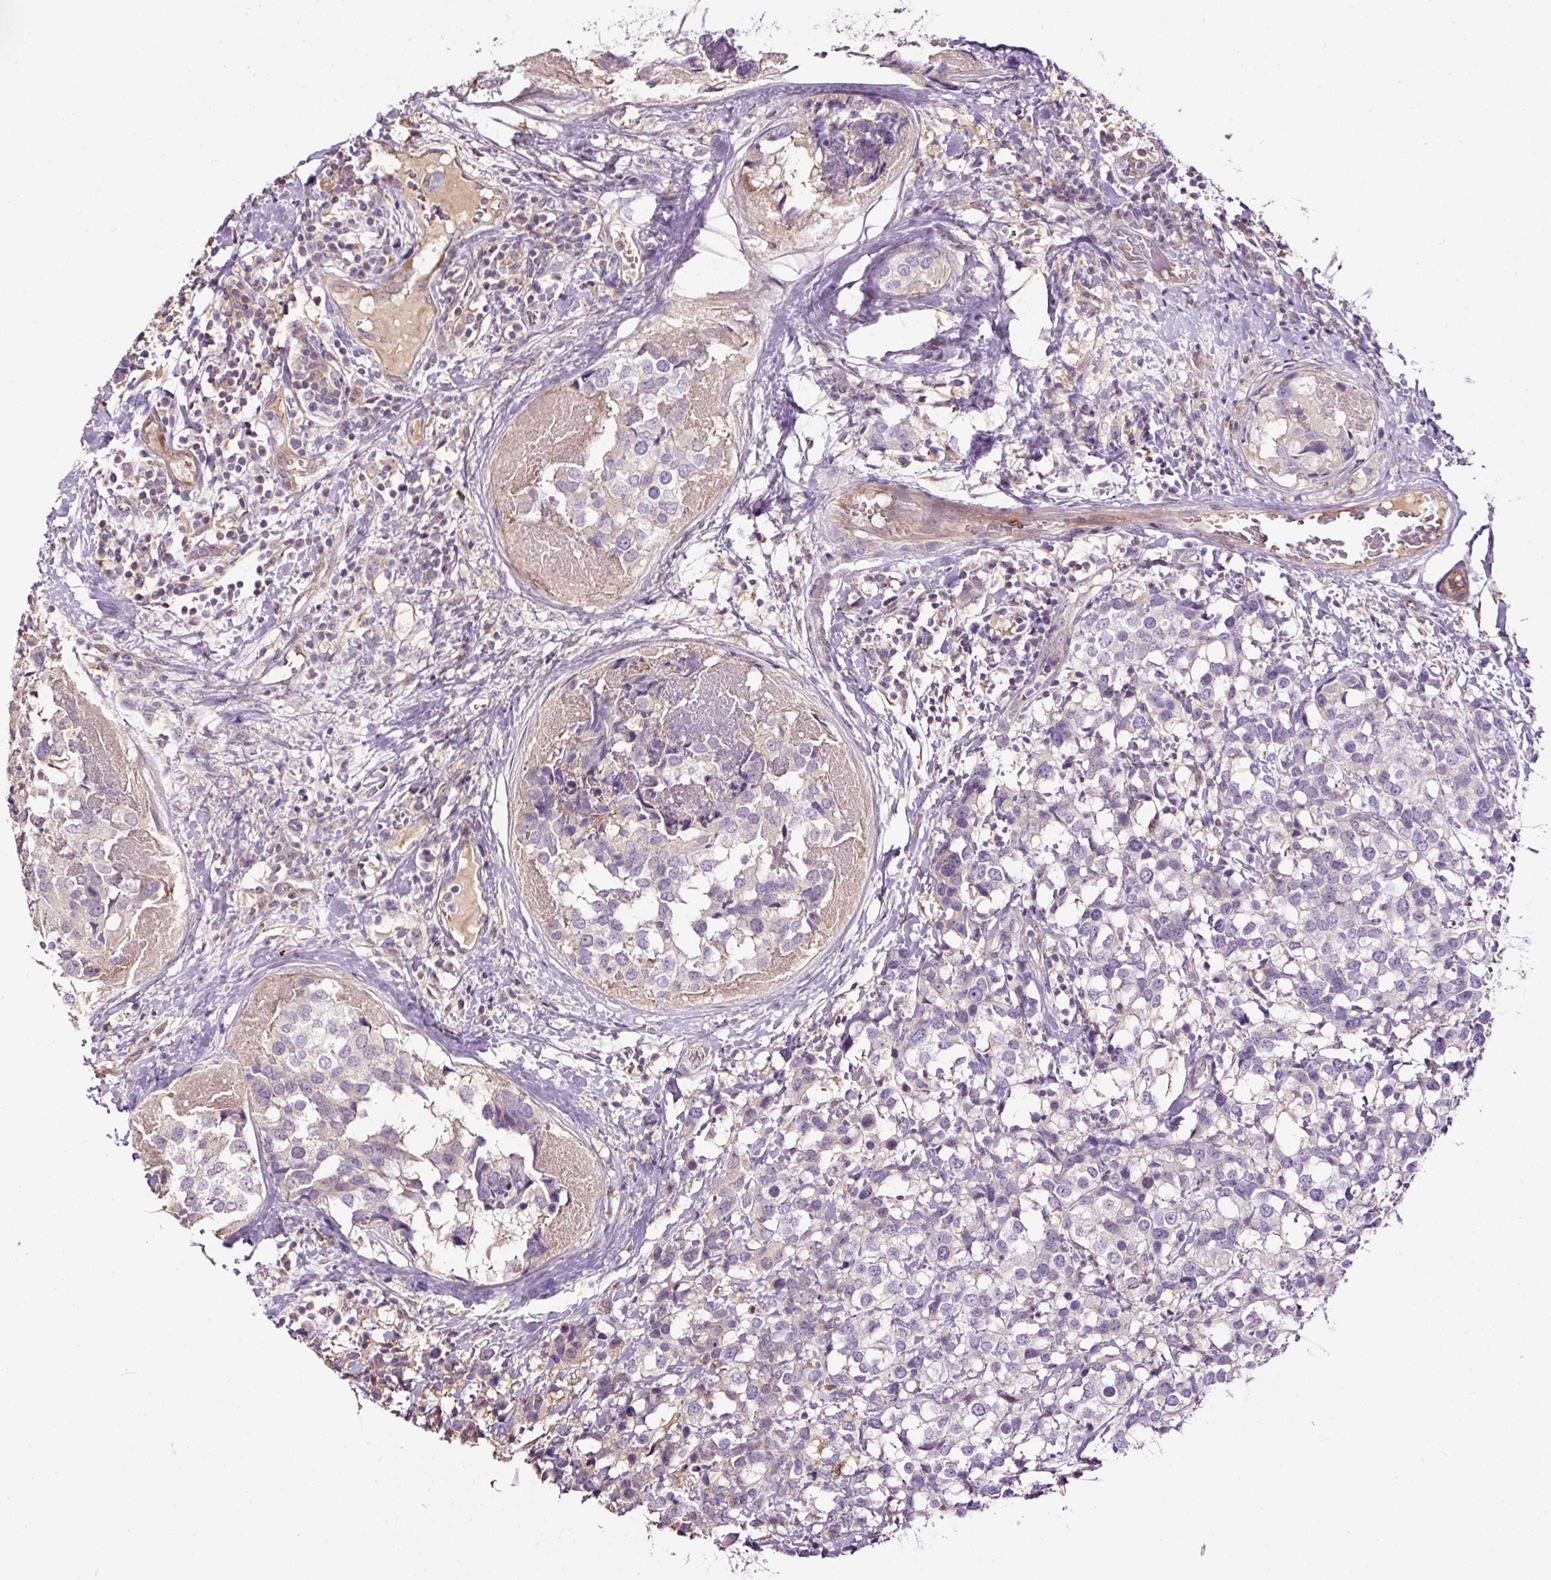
{"staining": {"intensity": "negative", "quantity": "none", "location": "none"}, "tissue": "breast cancer", "cell_type": "Tumor cells", "image_type": "cancer", "snomed": [{"axis": "morphology", "description": "Lobular carcinoma"}, {"axis": "topography", "description": "Breast"}], "caption": "Breast lobular carcinoma was stained to show a protein in brown. There is no significant positivity in tumor cells. (Immunohistochemistry, brightfield microscopy, high magnification).", "gene": "LRRC24", "patient": {"sex": "female", "age": 59}}